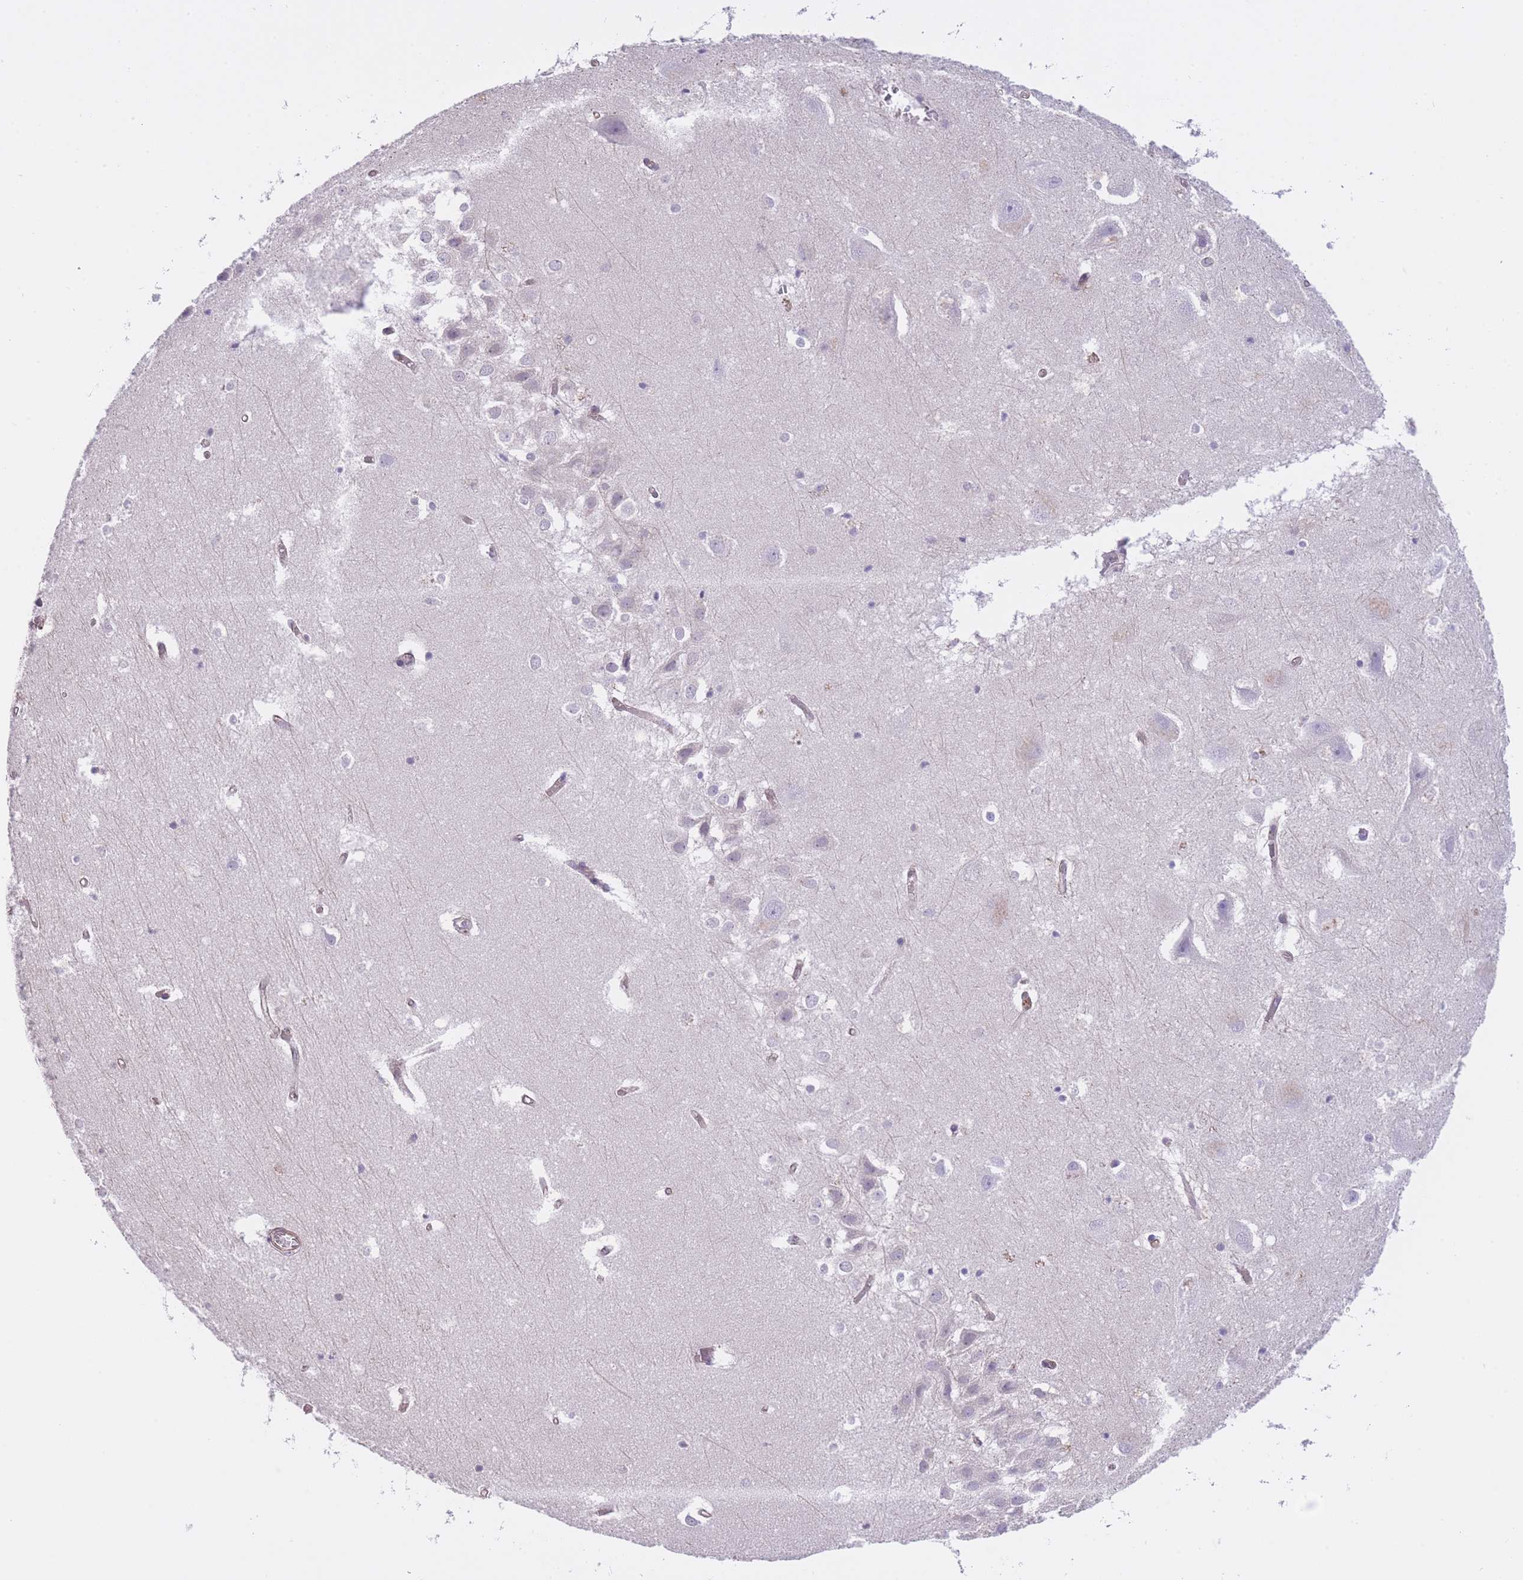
{"staining": {"intensity": "negative", "quantity": "none", "location": "none"}, "tissue": "hippocampus", "cell_type": "Glial cells", "image_type": "normal", "snomed": [{"axis": "morphology", "description": "Normal tissue, NOS"}, {"axis": "topography", "description": "Hippocampus"}], "caption": "This is an immunohistochemistry (IHC) photomicrograph of unremarkable hippocampus. There is no expression in glial cells.", "gene": "QTRT1", "patient": {"sex": "female", "age": 52}}